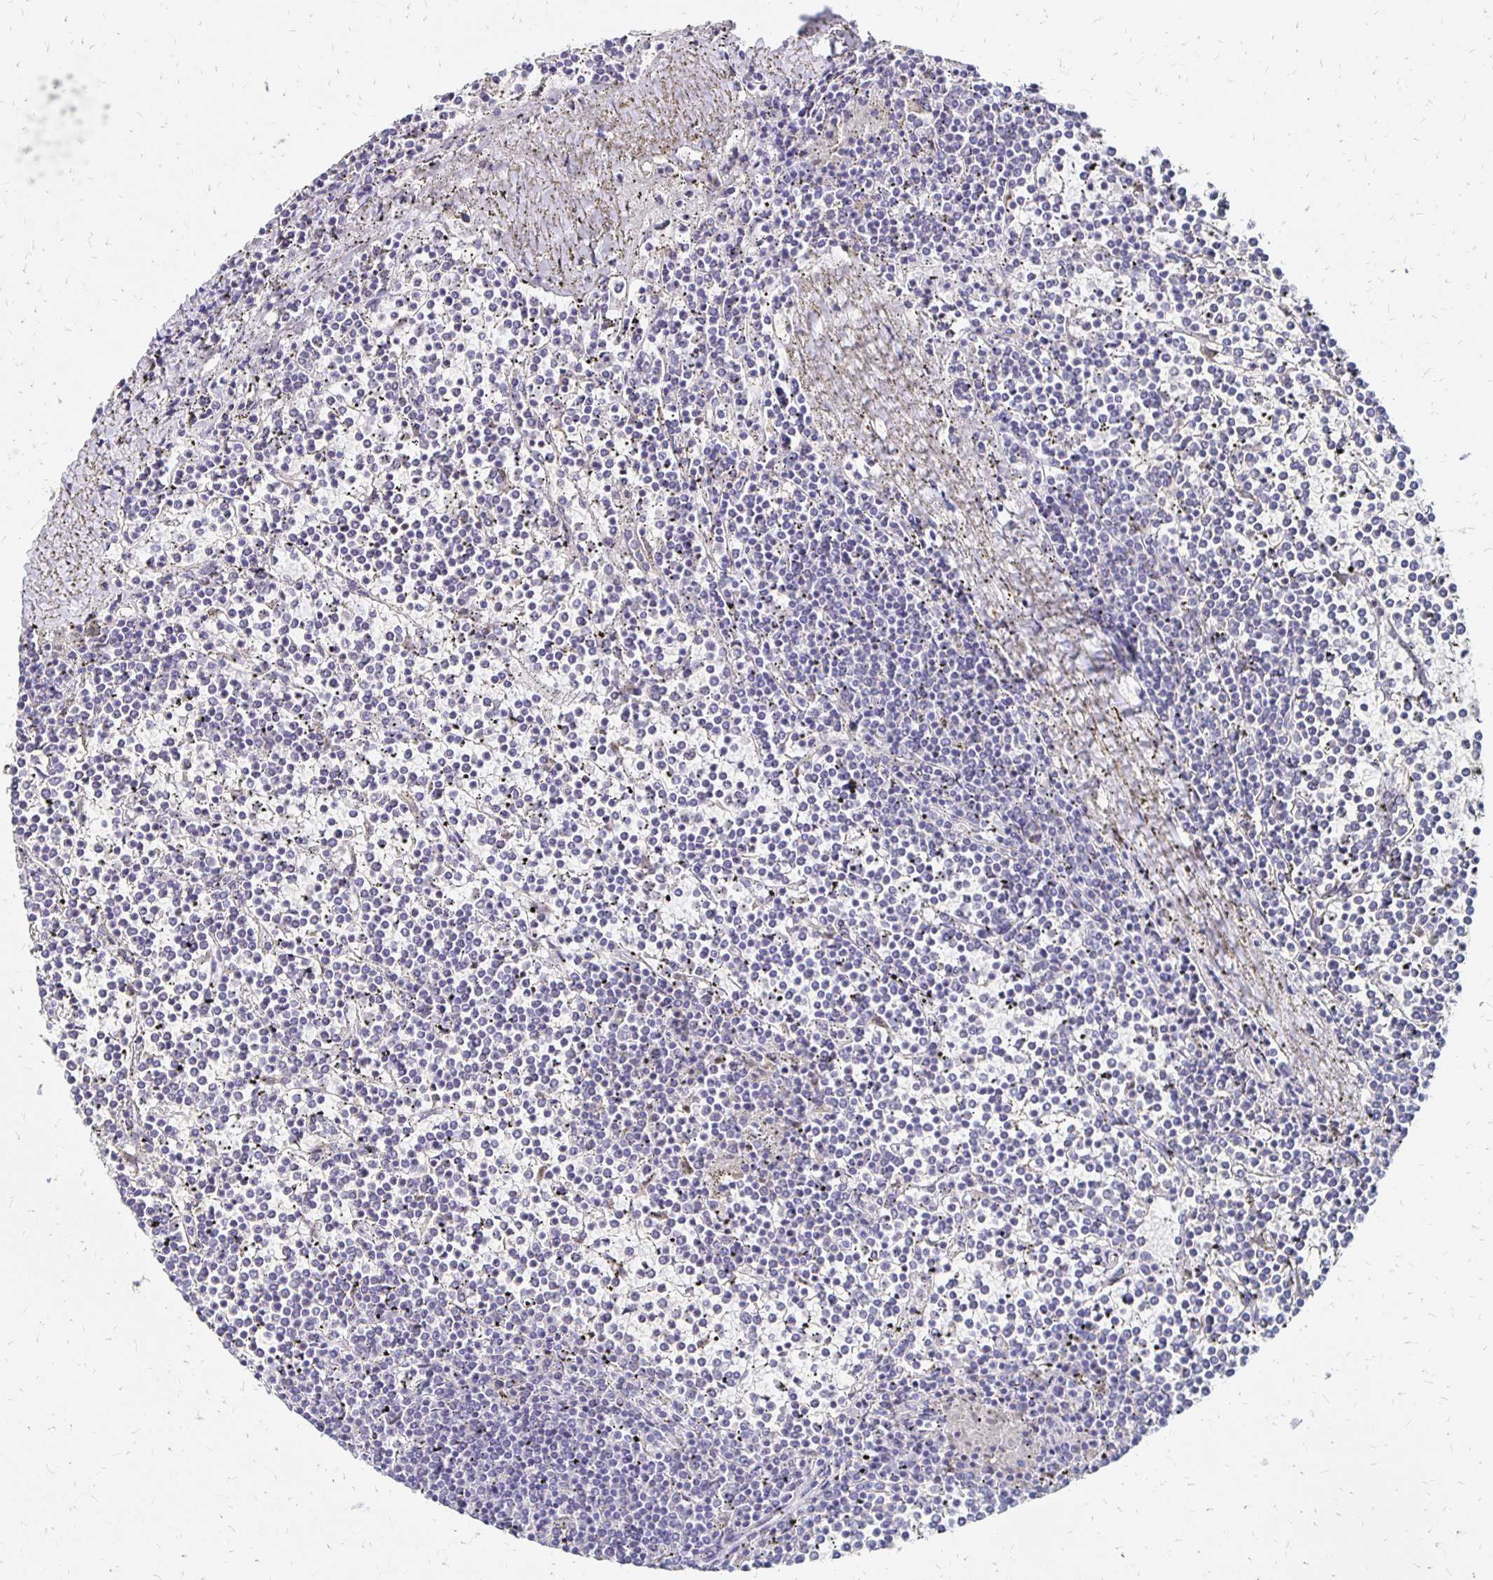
{"staining": {"intensity": "negative", "quantity": "none", "location": "none"}, "tissue": "lymphoma", "cell_type": "Tumor cells", "image_type": "cancer", "snomed": [{"axis": "morphology", "description": "Malignant lymphoma, non-Hodgkin's type, Low grade"}, {"axis": "topography", "description": "Spleen"}], "caption": "Low-grade malignant lymphoma, non-Hodgkin's type stained for a protein using IHC shows no positivity tumor cells.", "gene": "ATOSB", "patient": {"sex": "female", "age": 19}}